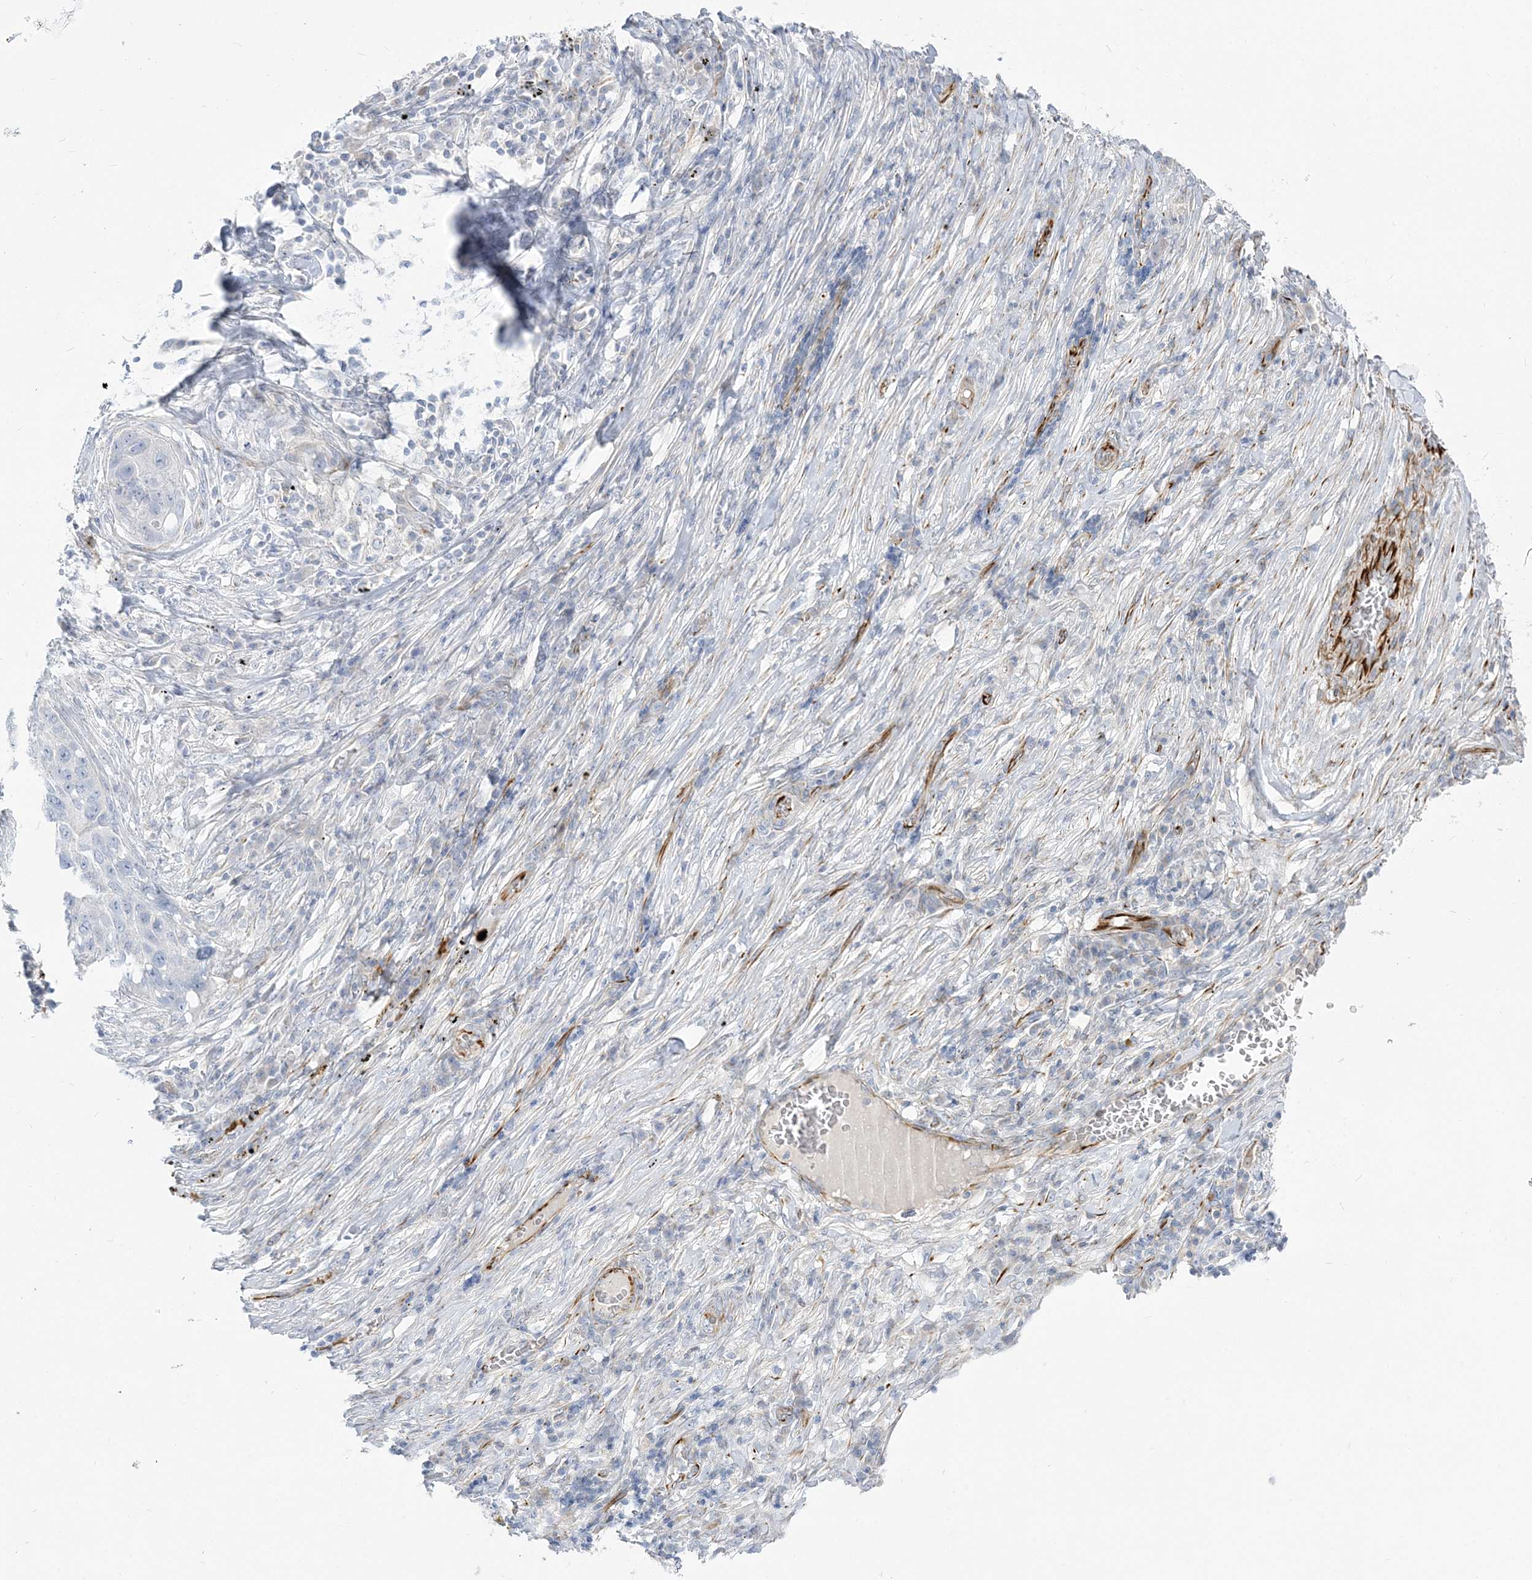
{"staining": {"intensity": "negative", "quantity": "none", "location": "none"}, "tissue": "lung cancer", "cell_type": "Tumor cells", "image_type": "cancer", "snomed": [{"axis": "morphology", "description": "Squamous cell carcinoma, NOS"}, {"axis": "topography", "description": "Lung"}], "caption": "DAB immunohistochemical staining of squamous cell carcinoma (lung) demonstrates no significant expression in tumor cells.", "gene": "GPAT2", "patient": {"sex": "female", "age": 63}}